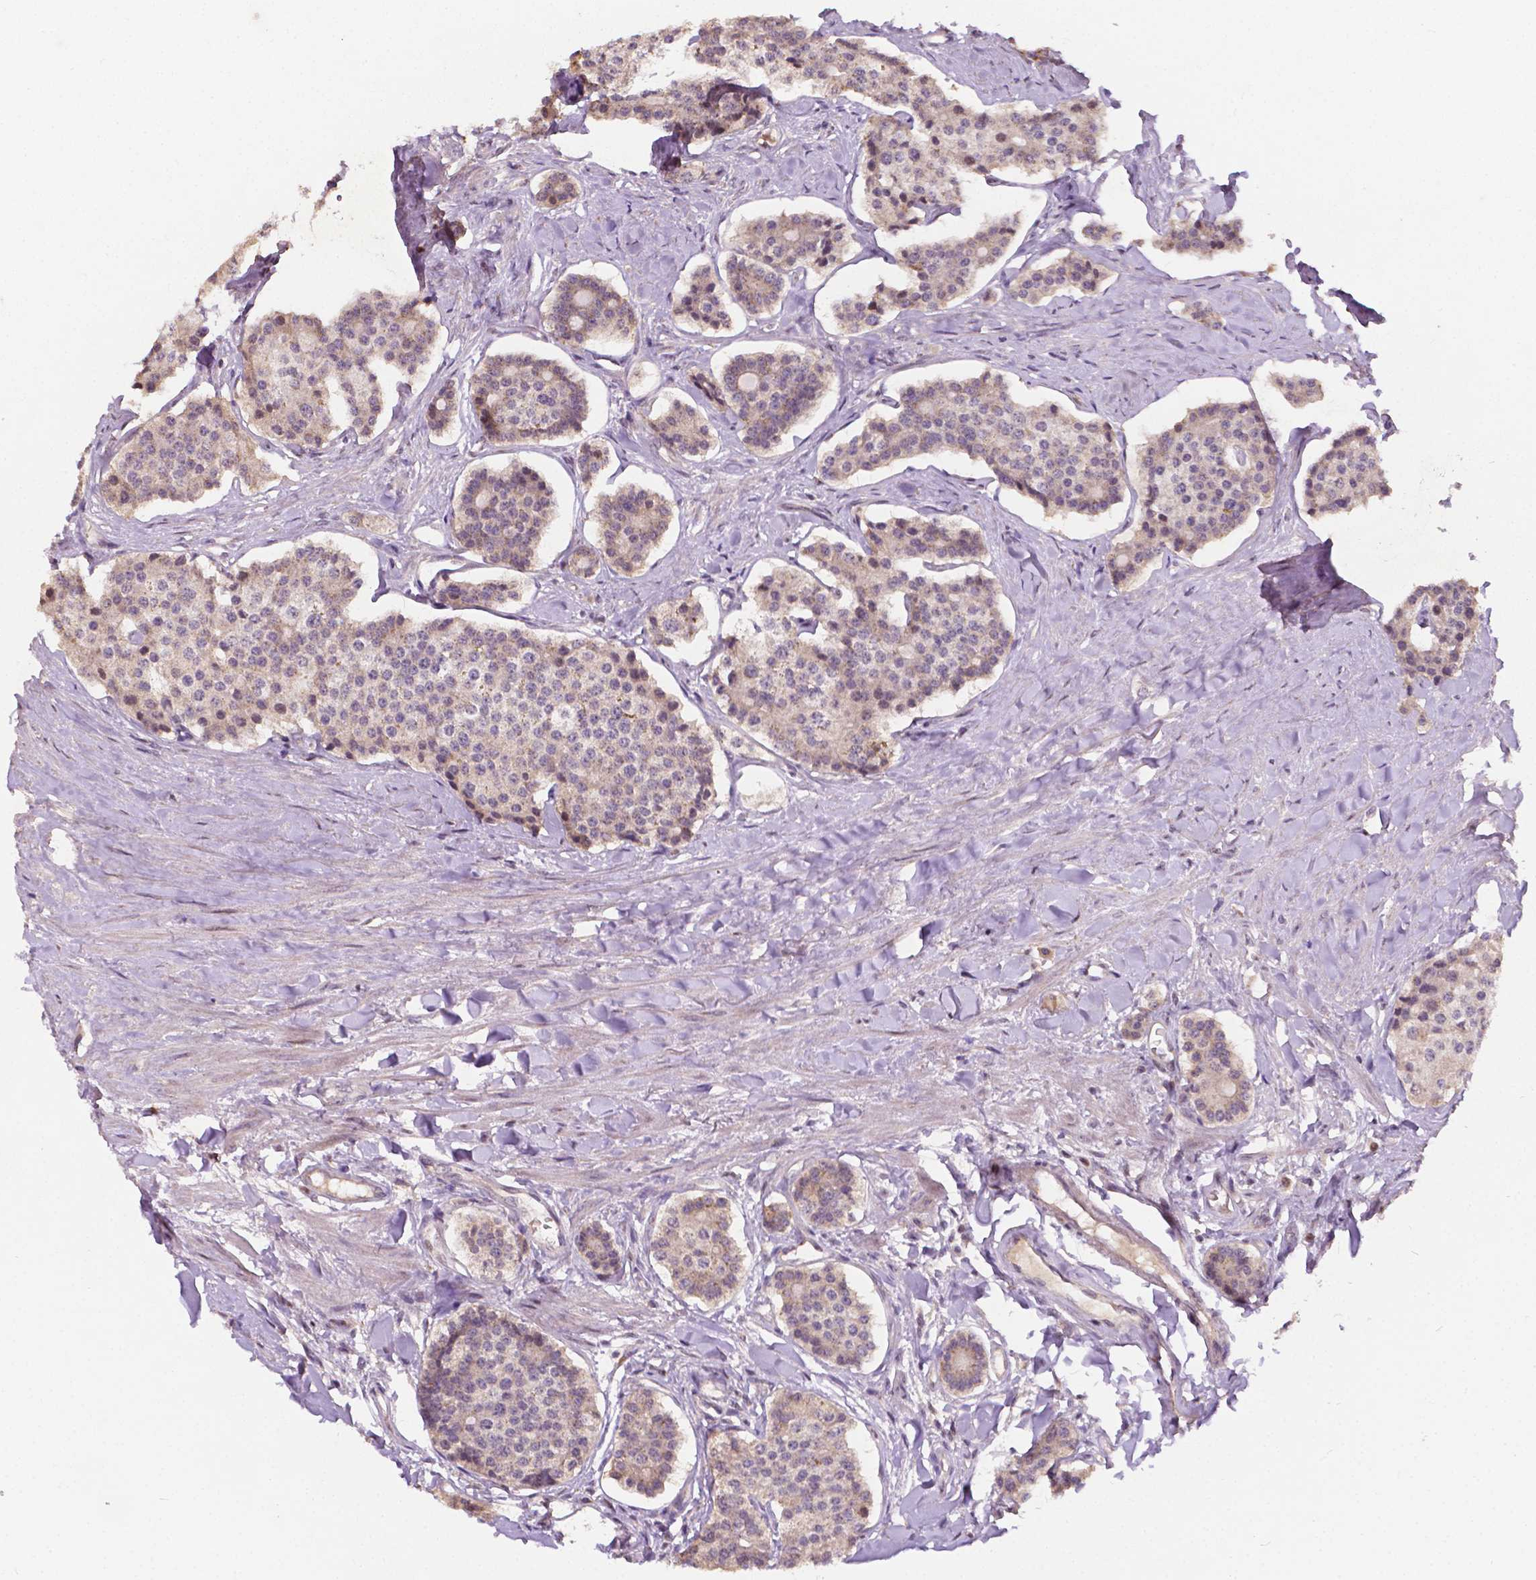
{"staining": {"intensity": "weak", "quantity": "<25%", "location": "cytoplasmic/membranous"}, "tissue": "carcinoid", "cell_type": "Tumor cells", "image_type": "cancer", "snomed": [{"axis": "morphology", "description": "Carcinoid, malignant, NOS"}, {"axis": "topography", "description": "Small intestine"}], "caption": "This image is of carcinoid stained with immunohistochemistry (IHC) to label a protein in brown with the nuclei are counter-stained blue. There is no staining in tumor cells.", "gene": "DUSP16", "patient": {"sex": "female", "age": 65}}